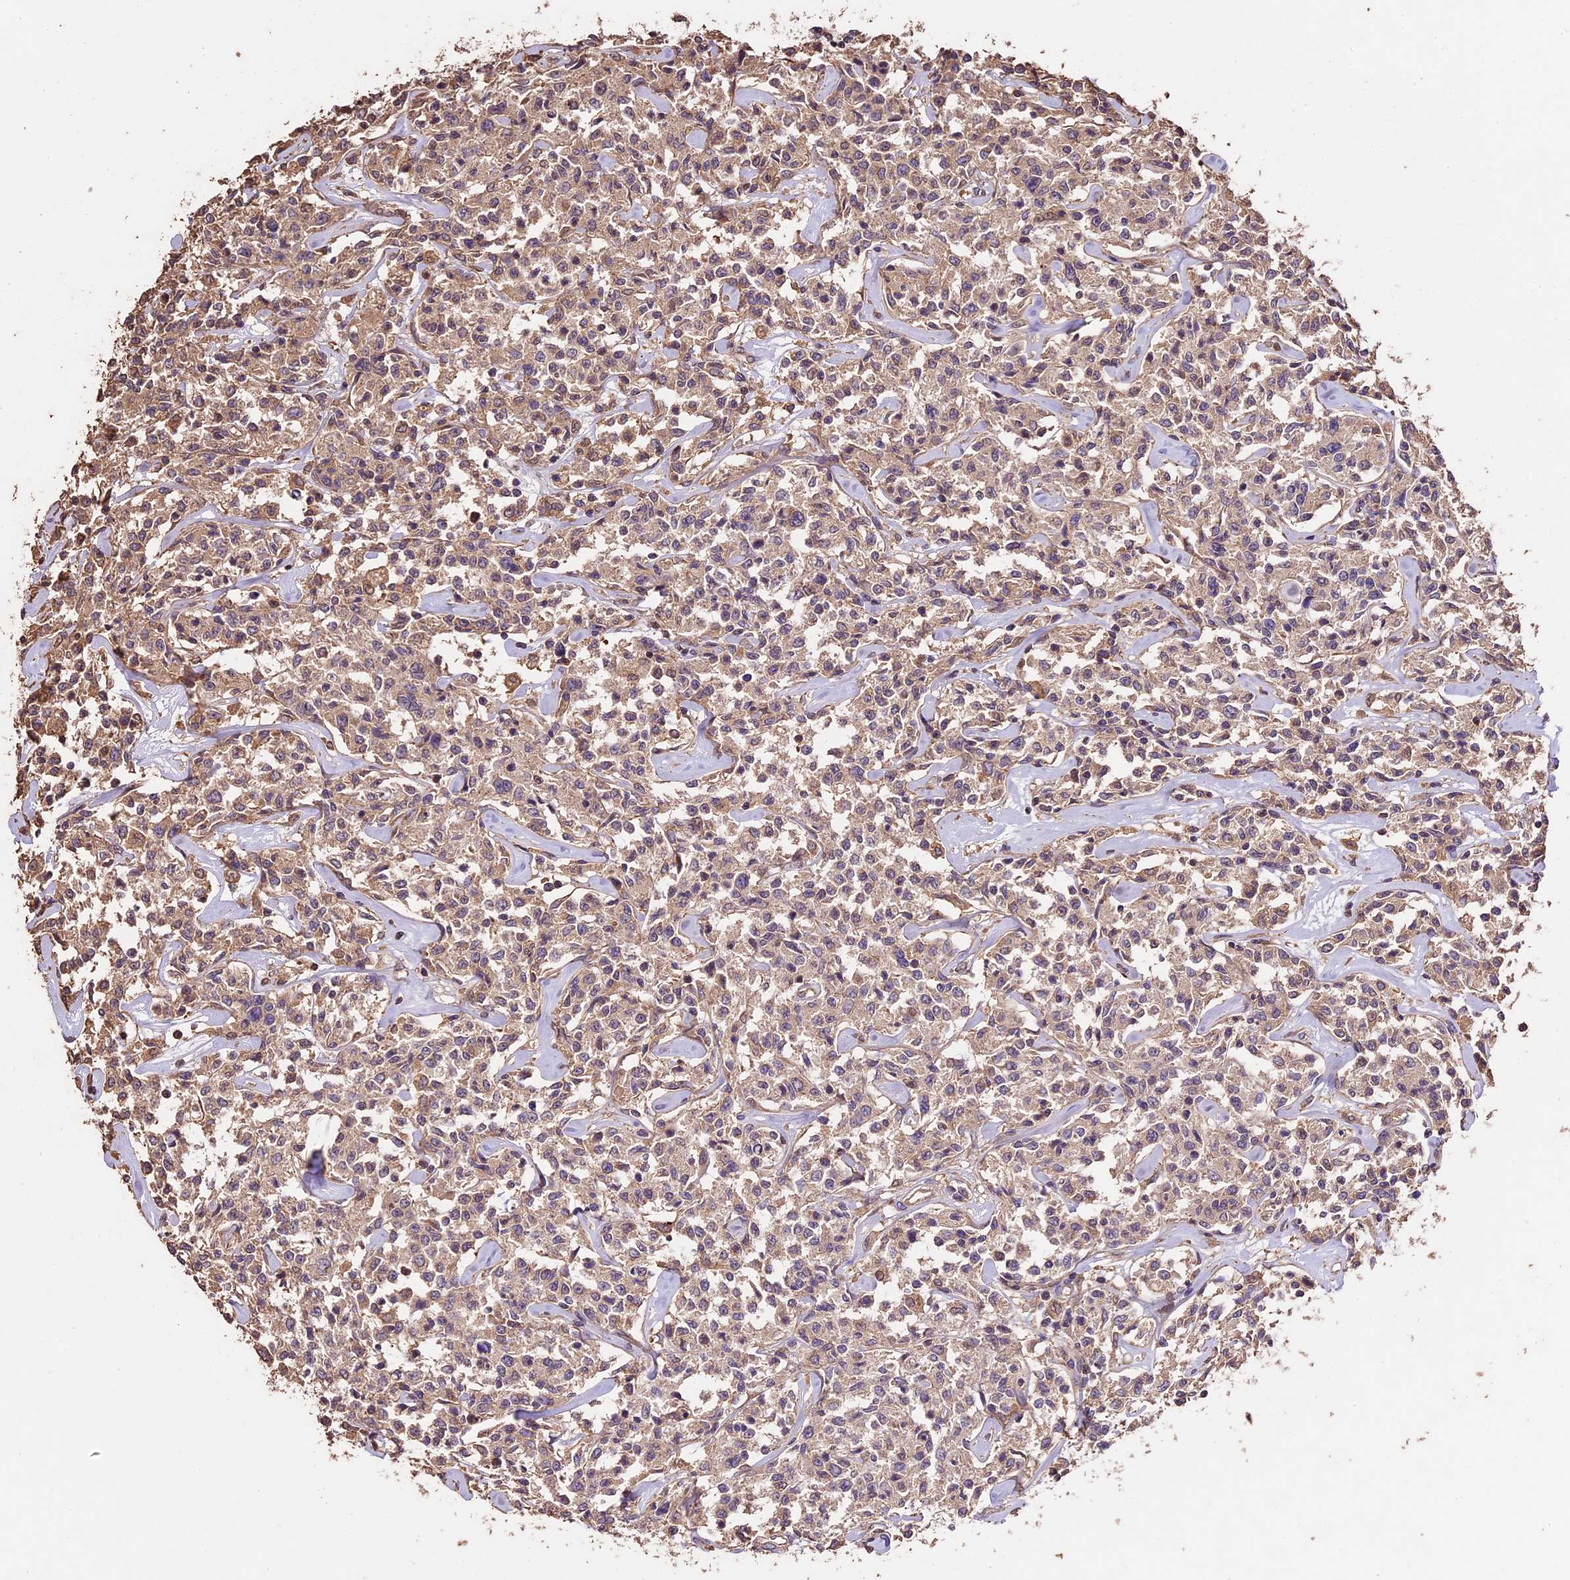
{"staining": {"intensity": "weak", "quantity": ">75%", "location": "cytoplasmic/membranous"}, "tissue": "lymphoma", "cell_type": "Tumor cells", "image_type": "cancer", "snomed": [{"axis": "morphology", "description": "Malignant lymphoma, non-Hodgkin's type, Low grade"}, {"axis": "topography", "description": "Small intestine"}], "caption": "High-power microscopy captured an immunohistochemistry (IHC) image of lymphoma, revealing weak cytoplasmic/membranous positivity in about >75% of tumor cells. (brown staining indicates protein expression, while blue staining denotes nuclei).", "gene": "CRLF1", "patient": {"sex": "female", "age": 59}}